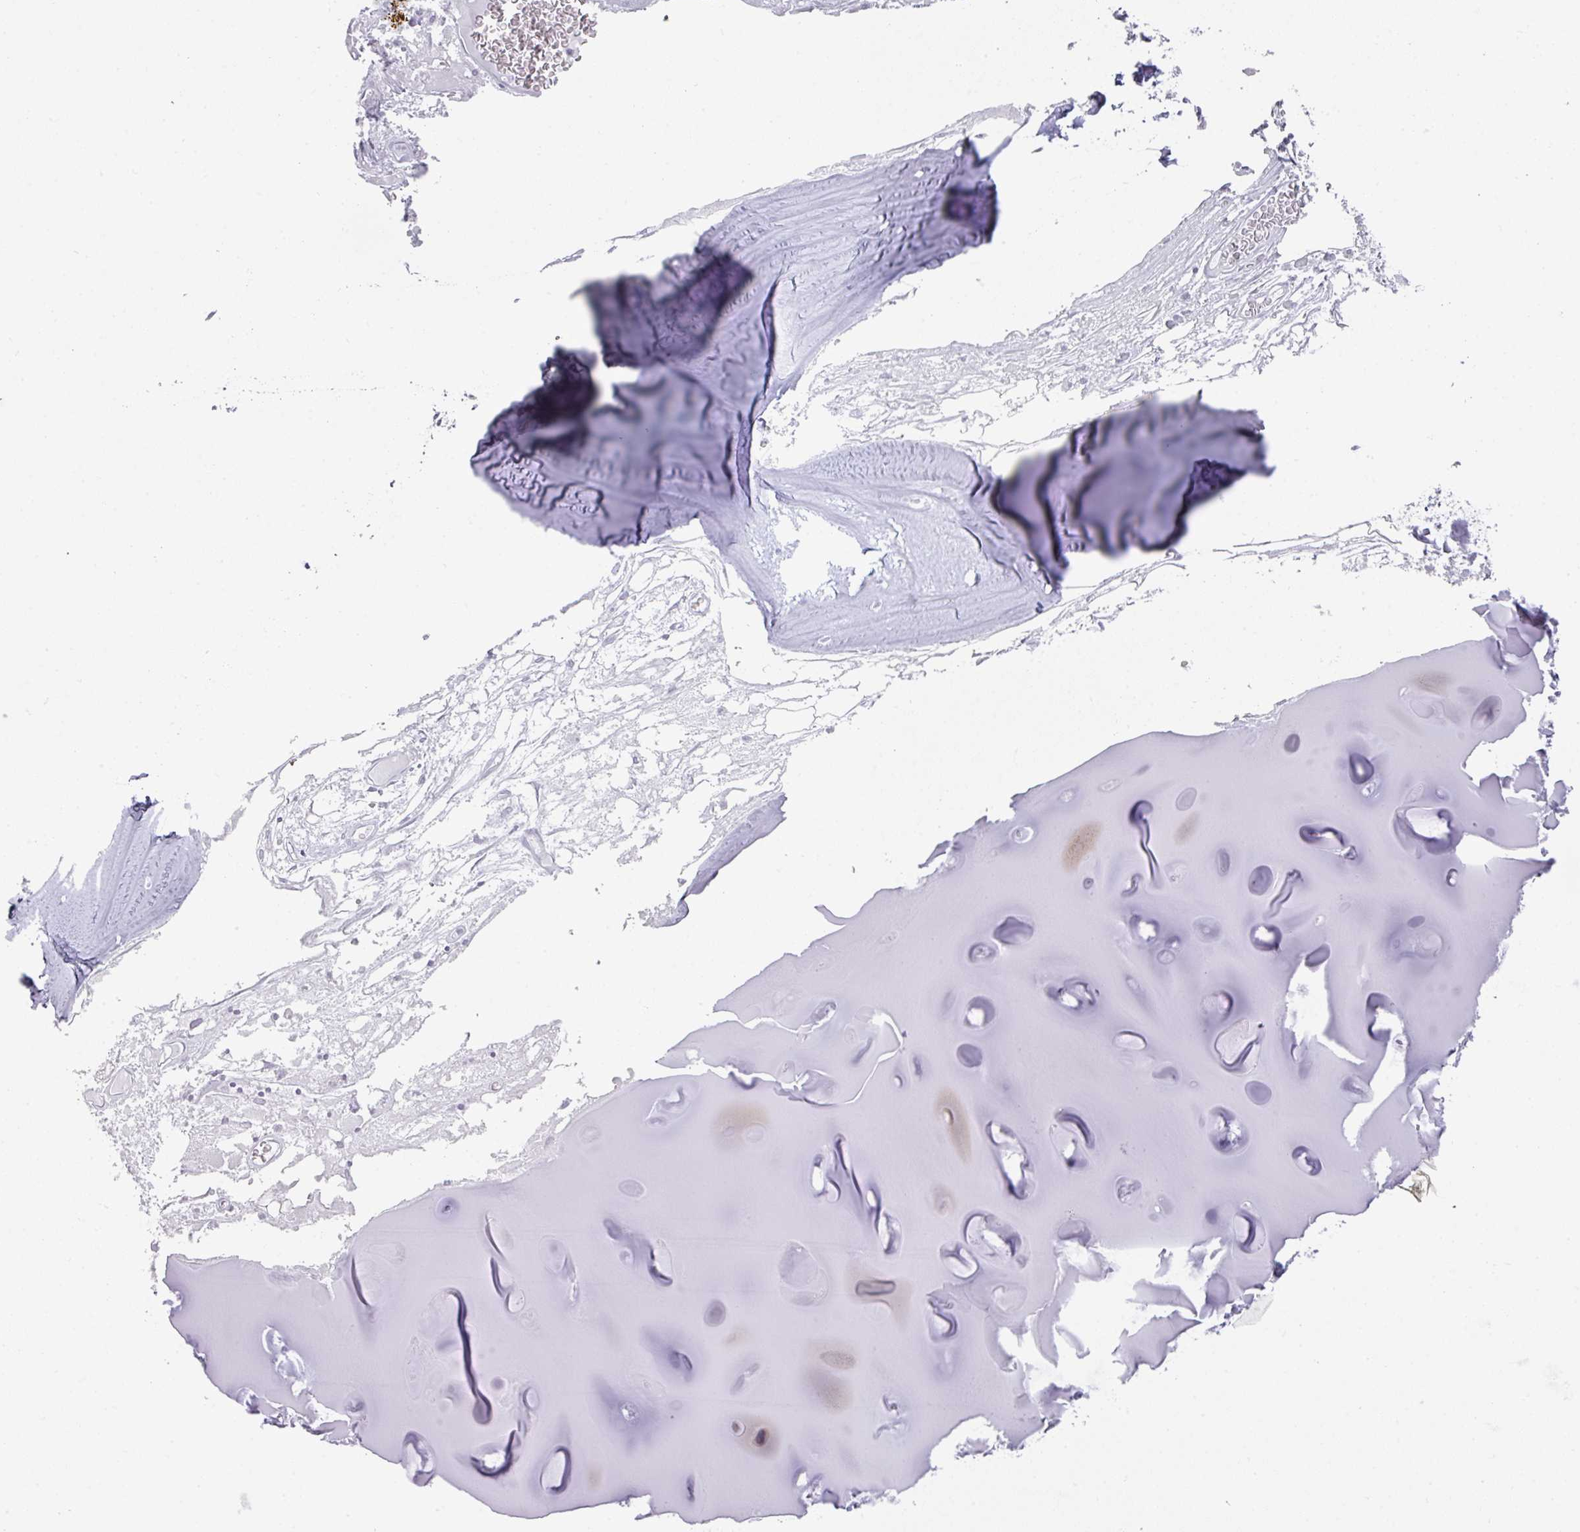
{"staining": {"intensity": "moderate", "quantity": "<25%", "location": "cytoplasmic/membranous"}, "tissue": "soft tissue", "cell_type": "Chondrocytes", "image_type": "normal", "snomed": [{"axis": "morphology", "description": "Normal tissue, NOS"}, {"axis": "topography", "description": "Cartilage tissue"}], "caption": "A high-resolution micrograph shows immunohistochemistry (IHC) staining of normal soft tissue, which reveals moderate cytoplasmic/membranous positivity in about <25% of chondrocytes. Ihc stains the protein in brown and the nuclei are stained blue.", "gene": "VKORC1L1", "patient": {"sex": "male", "age": 57}}